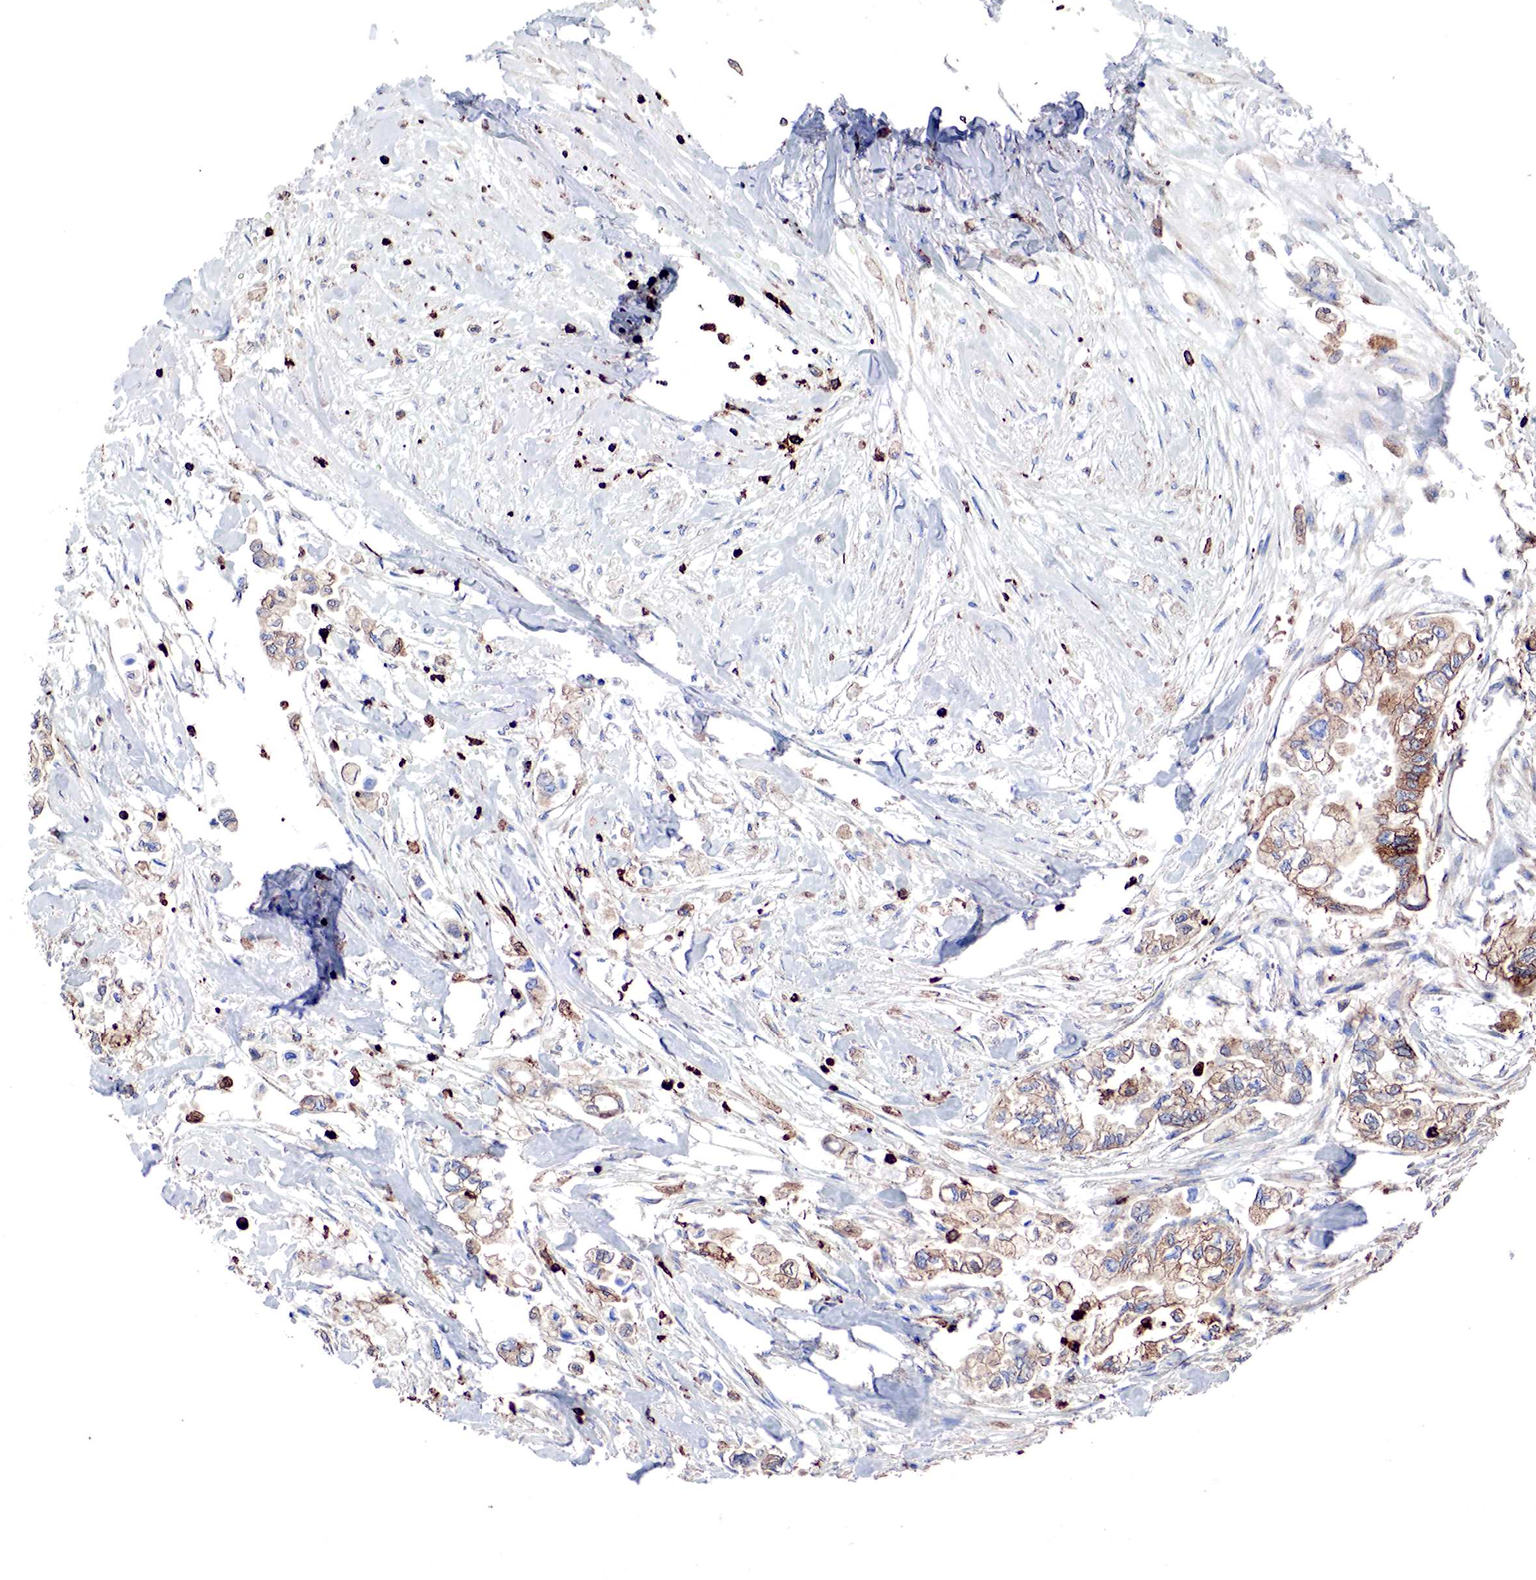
{"staining": {"intensity": "moderate", "quantity": "25%-75%", "location": "cytoplasmic/membranous"}, "tissue": "pancreatic cancer", "cell_type": "Tumor cells", "image_type": "cancer", "snomed": [{"axis": "morphology", "description": "Adenocarcinoma, NOS"}, {"axis": "topography", "description": "Pancreas"}], "caption": "Immunohistochemistry (IHC) of pancreatic adenocarcinoma shows medium levels of moderate cytoplasmic/membranous positivity in approximately 25%-75% of tumor cells. Nuclei are stained in blue.", "gene": "G6PD", "patient": {"sex": "male", "age": 79}}